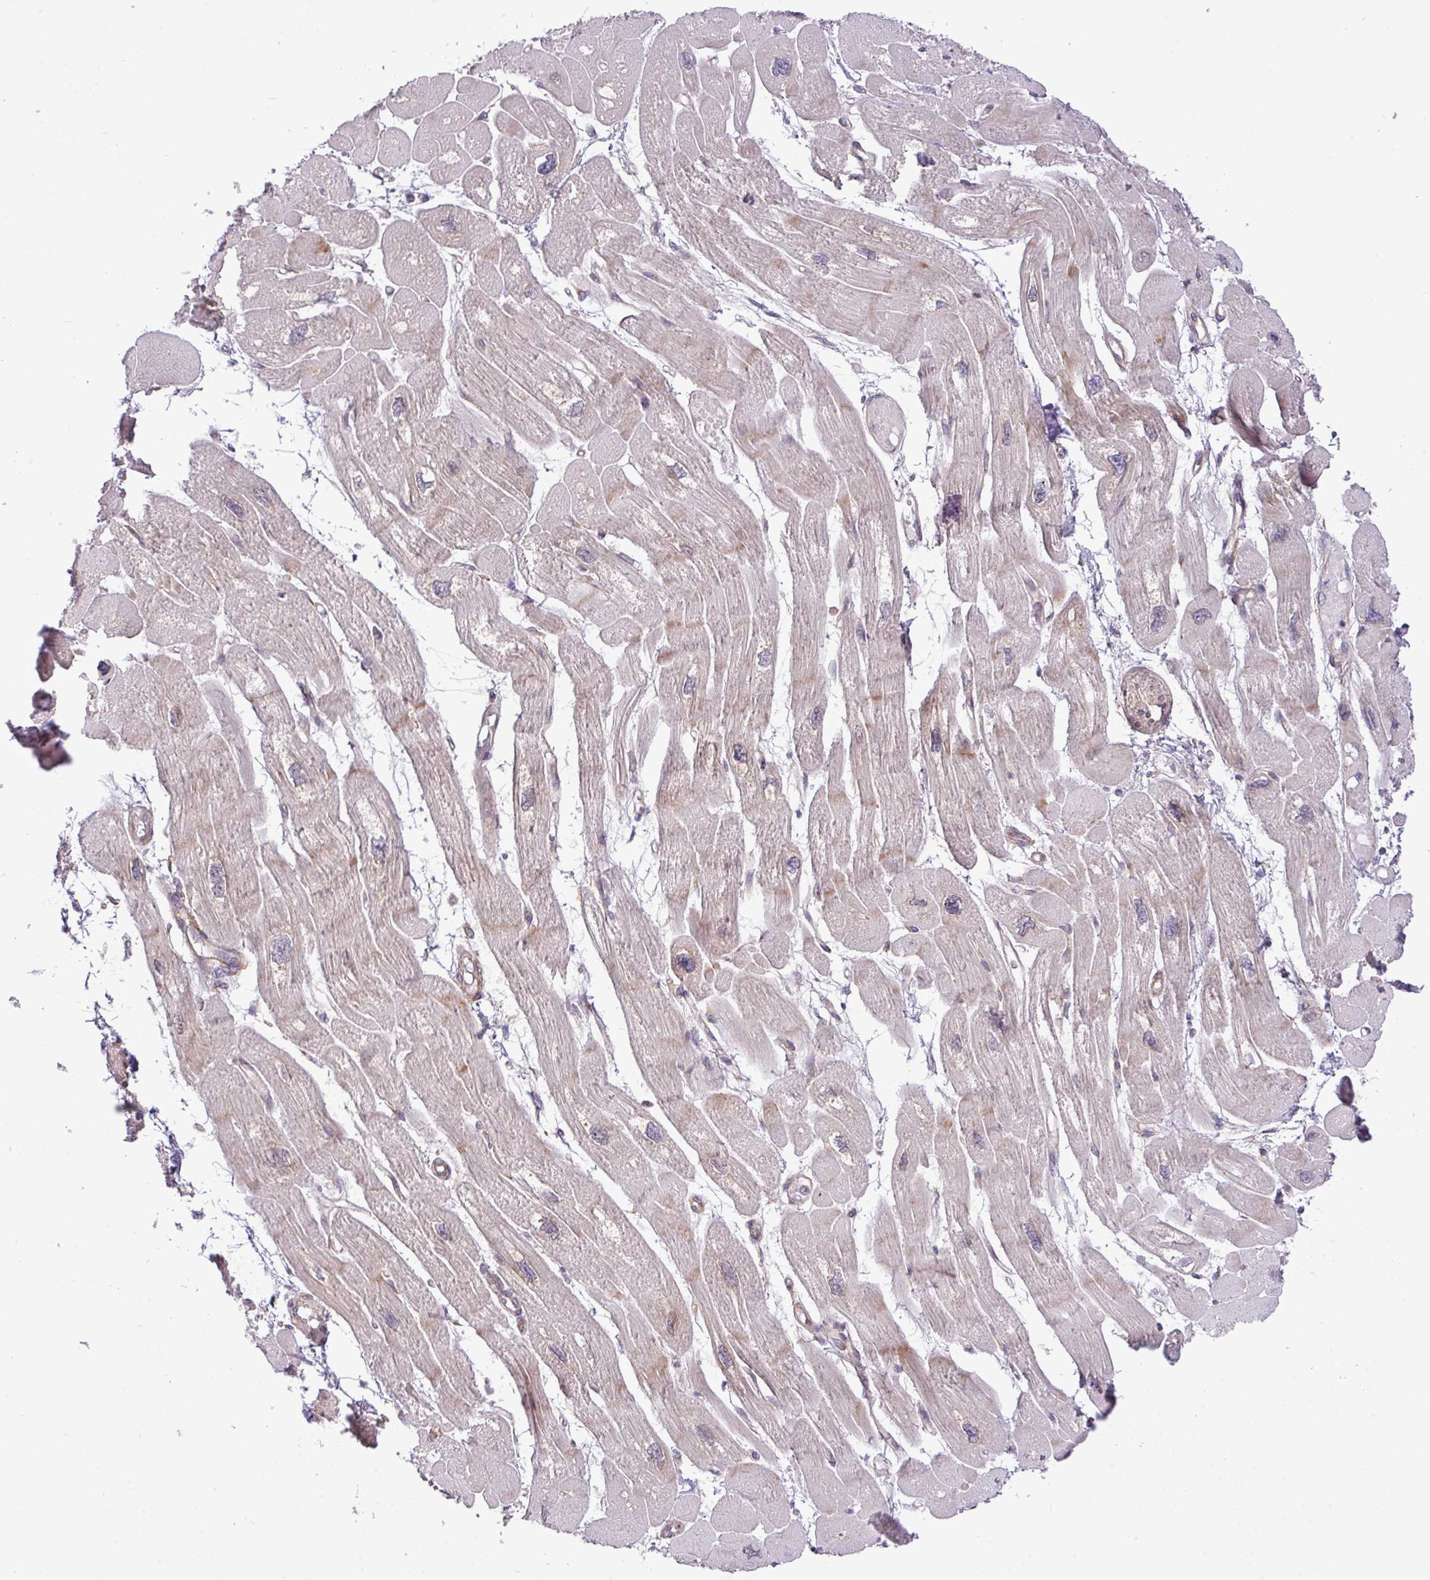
{"staining": {"intensity": "negative", "quantity": "none", "location": "none"}, "tissue": "heart muscle", "cell_type": "Cardiomyocytes", "image_type": "normal", "snomed": [{"axis": "morphology", "description": "Normal tissue, NOS"}, {"axis": "topography", "description": "Heart"}], "caption": "High magnification brightfield microscopy of benign heart muscle stained with DAB (brown) and counterstained with hematoxylin (blue): cardiomyocytes show no significant positivity.", "gene": "FAM222B", "patient": {"sex": "male", "age": 42}}